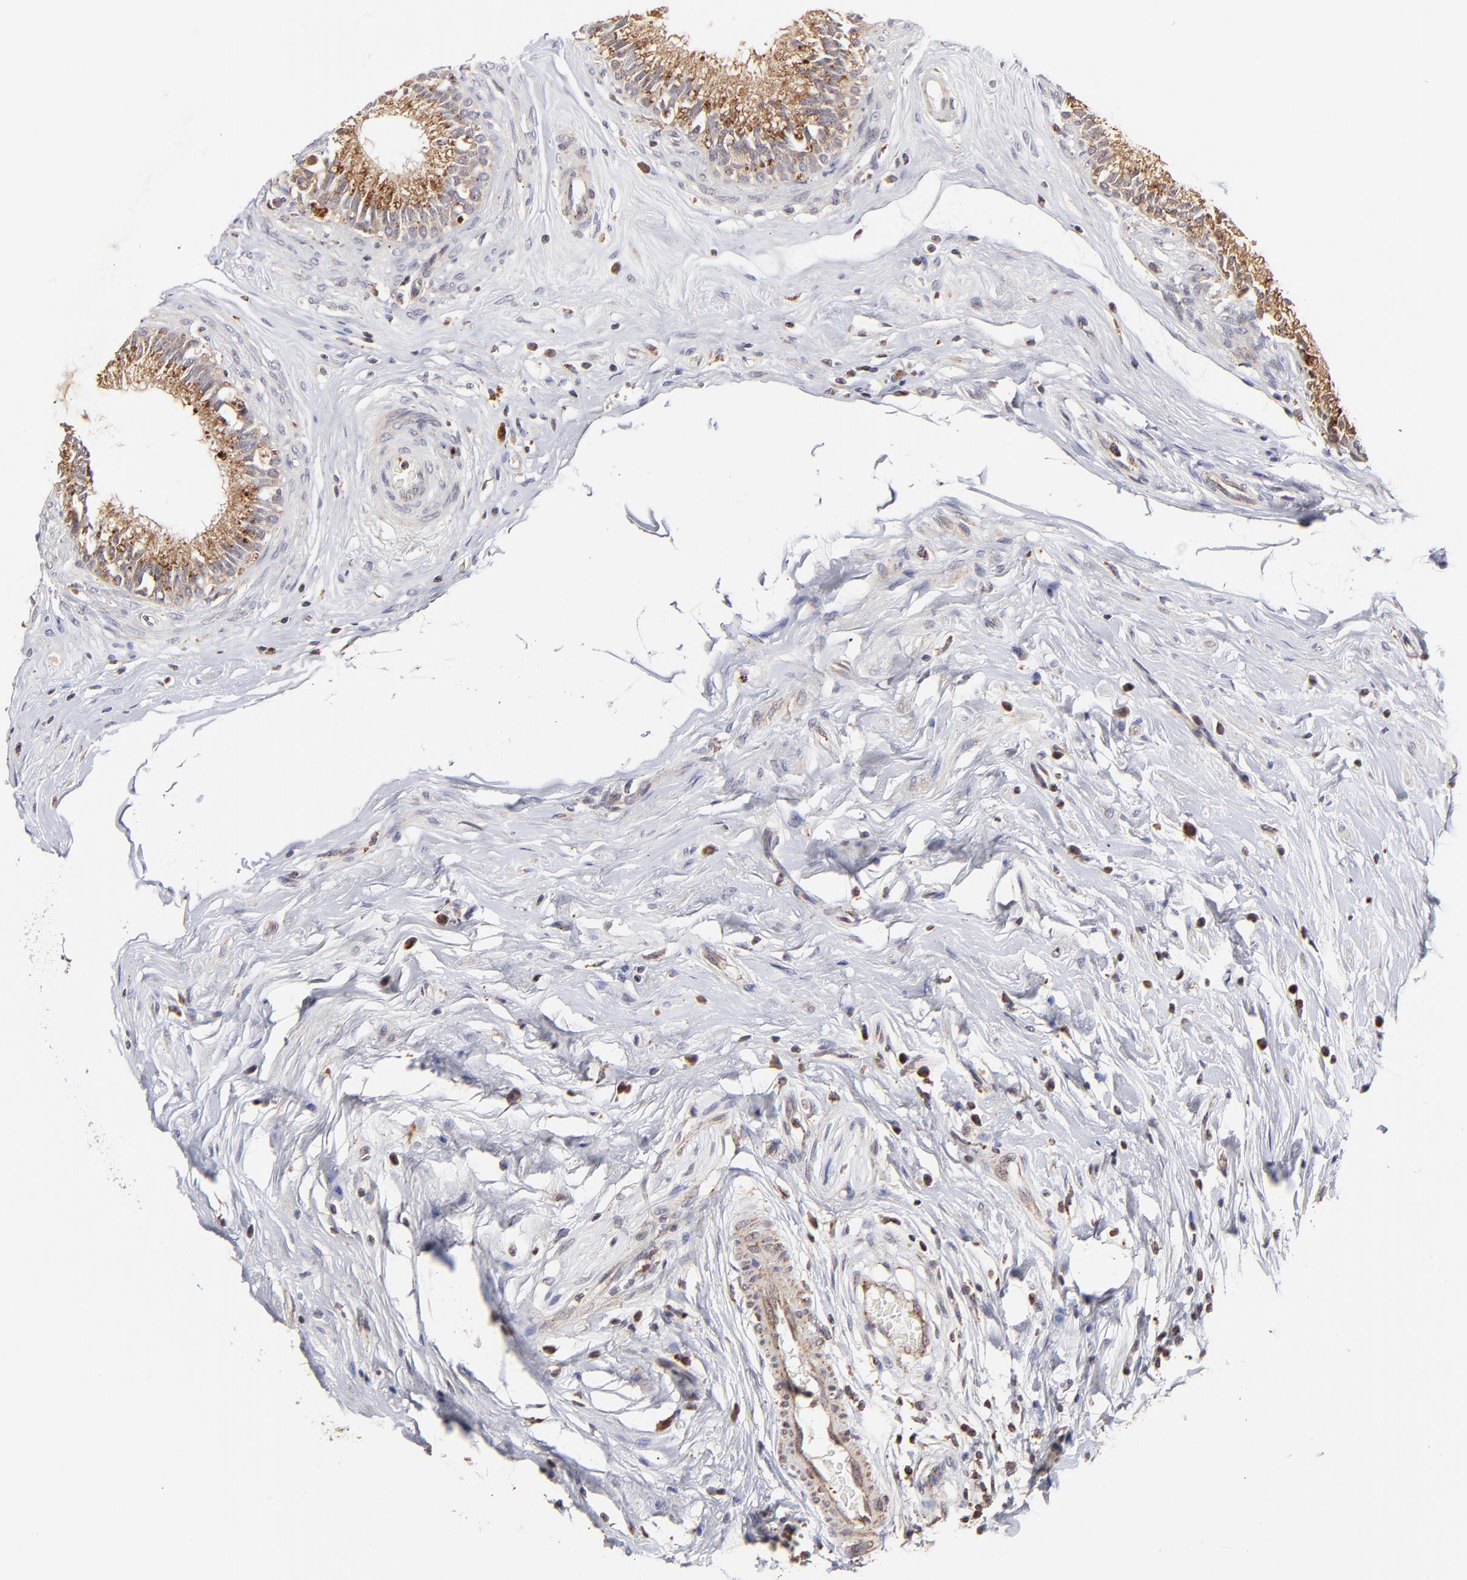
{"staining": {"intensity": "moderate", "quantity": ">75%", "location": "cytoplasmic/membranous"}, "tissue": "epididymis", "cell_type": "Glandular cells", "image_type": "normal", "snomed": [{"axis": "morphology", "description": "Normal tissue, NOS"}, {"axis": "morphology", "description": "Inflammation, NOS"}, {"axis": "topography", "description": "Epididymis"}], "caption": "A brown stain labels moderate cytoplasmic/membranous expression of a protein in glandular cells of unremarkable human epididymis. (DAB IHC, brown staining for protein, blue staining for nuclei).", "gene": "MAP2K7", "patient": {"sex": "male", "age": 84}}